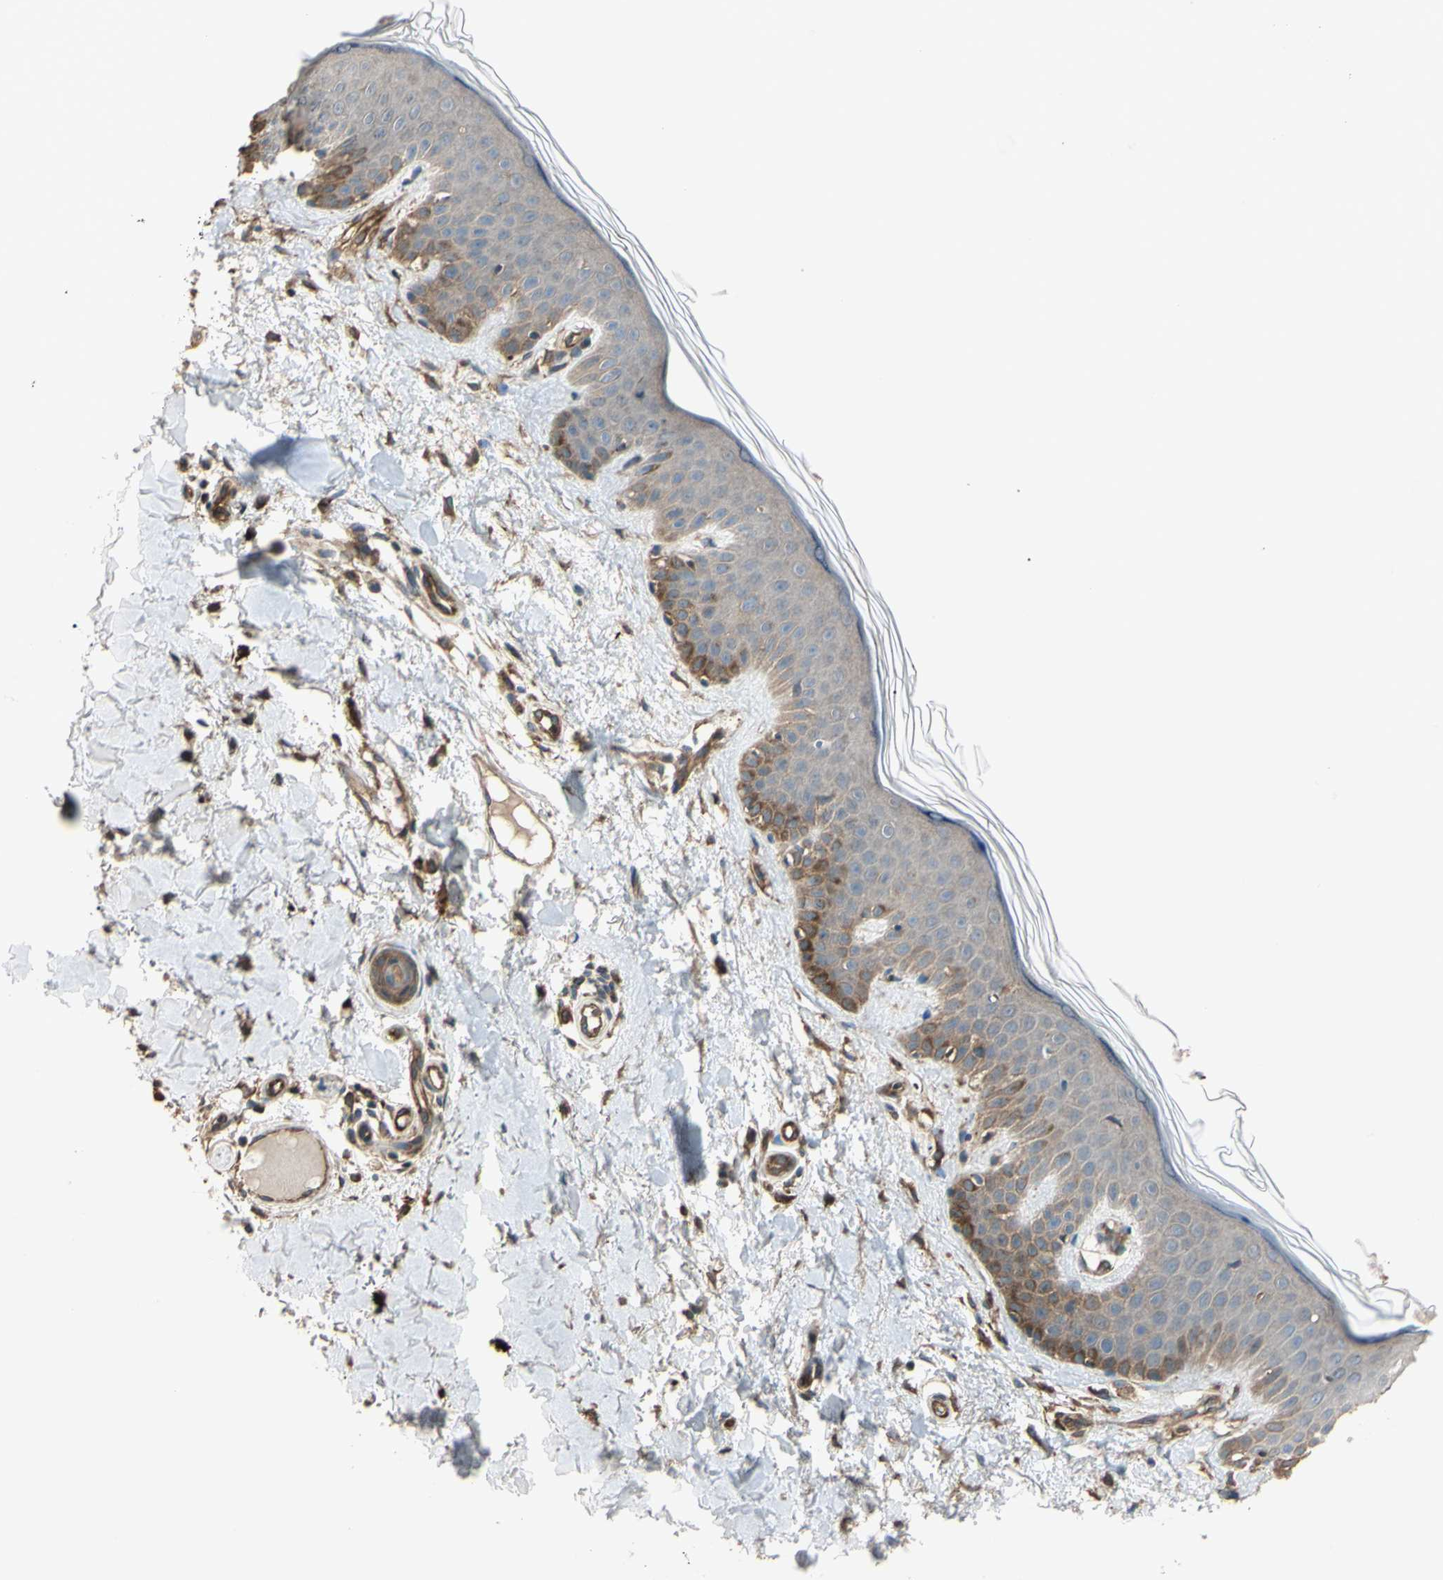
{"staining": {"intensity": "negative", "quantity": "none", "location": "none"}, "tissue": "skin", "cell_type": "Fibroblasts", "image_type": "normal", "snomed": [{"axis": "morphology", "description": "Normal tissue, NOS"}, {"axis": "topography", "description": "Skin"}], "caption": "Fibroblasts show no significant protein expression in normal skin.", "gene": "PTPN12", "patient": {"sex": "male", "age": 67}}